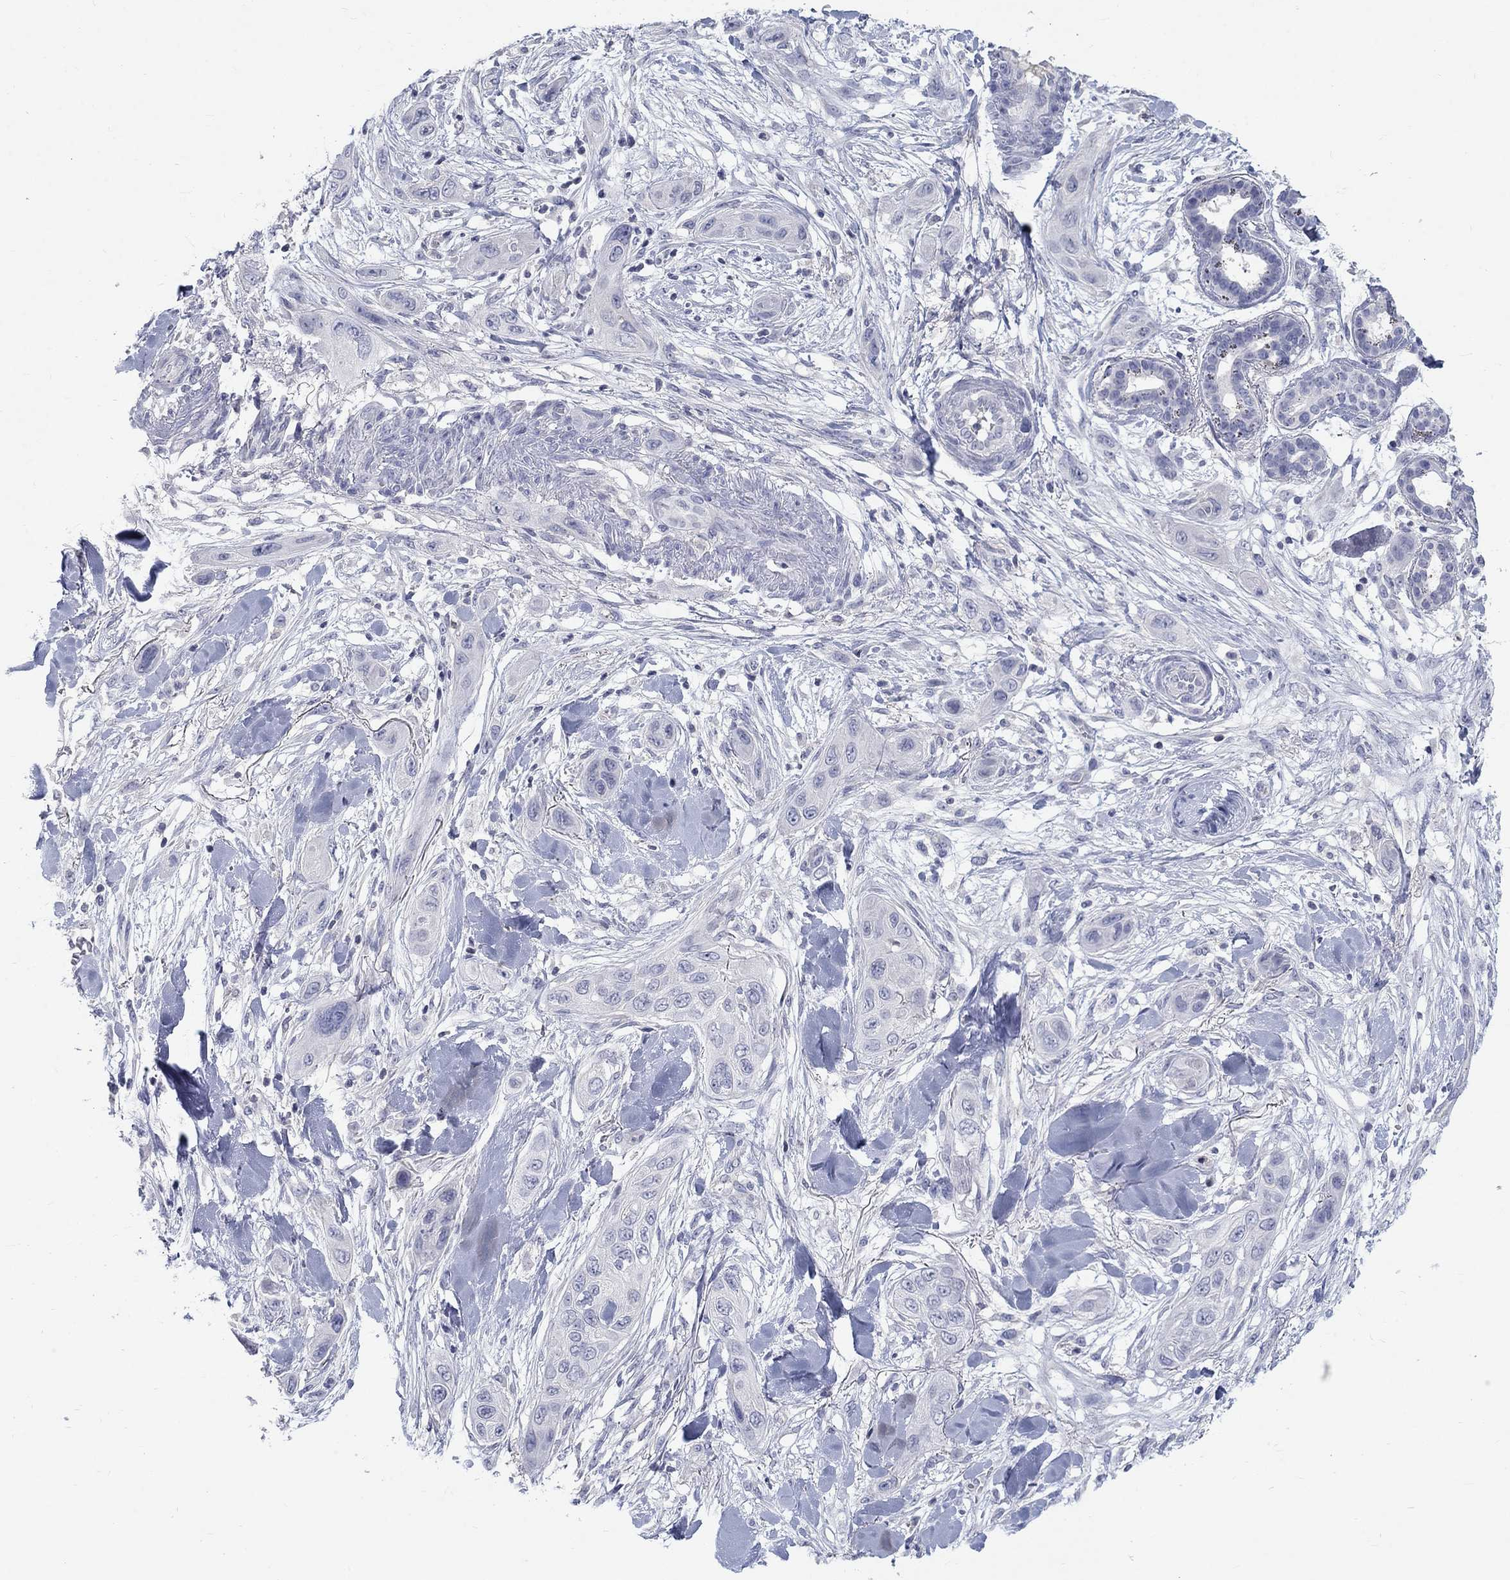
{"staining": {"intensity": "negative", "quantity": "none", "location": "none"}, "tissue": "skin cancer", "cell_type": "Tumor cells", "image_type": "cancer", "snomed": [{"axis": "morphology", "description": "Squamous cell carcinoma, NOS"}, {"axis": "topography", "description": "Skin"}], "caption": "Immunohistochemical staining of human skin squamous cell carcinoma reveals no significant expression in tumor cells.", "gene": "PTH1R", "patient": {"sex": "male", "age": 78}}